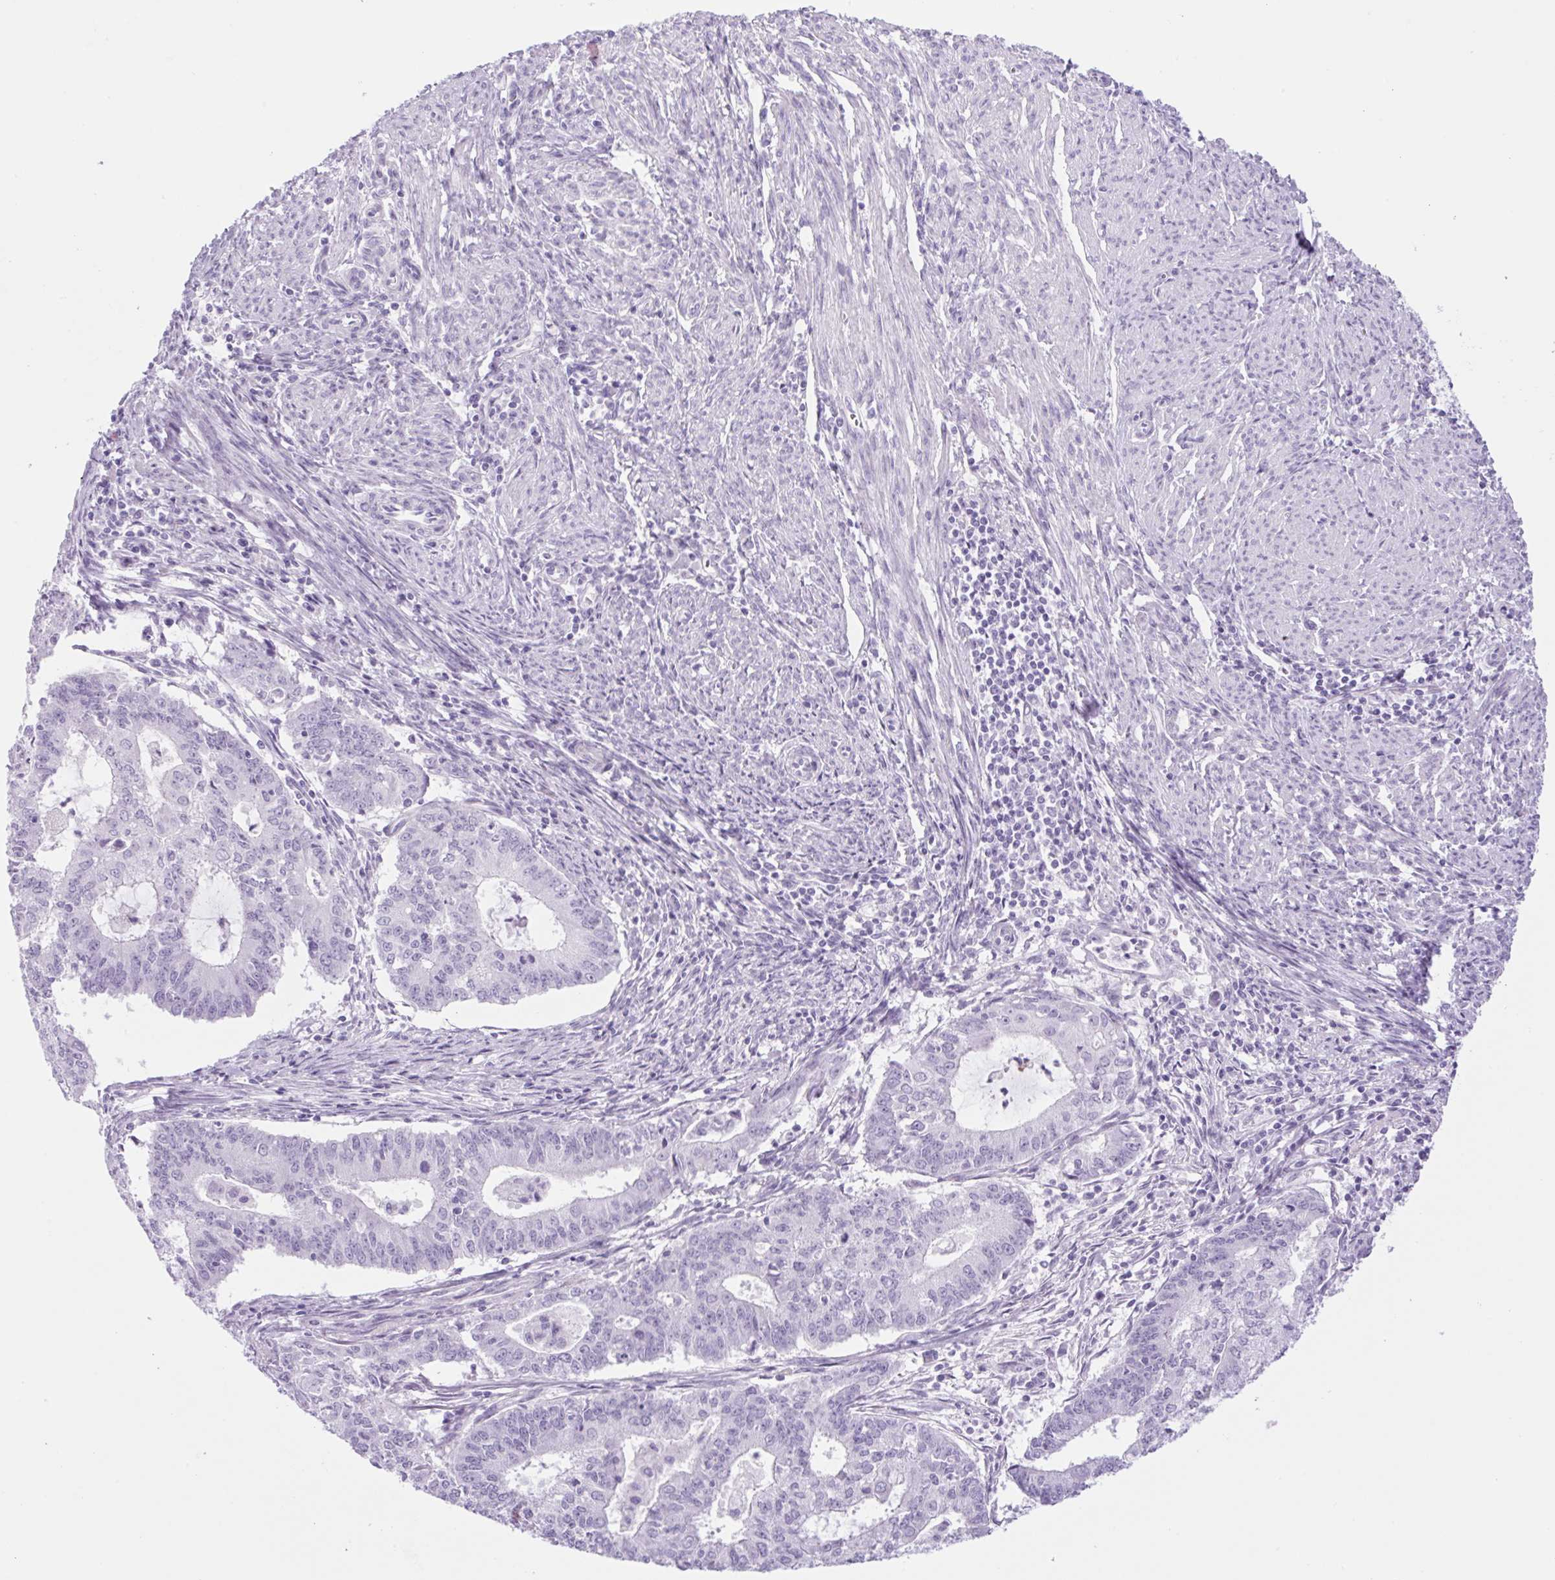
{"staining": {"intensity": "negative", "quantity": "none", "location": "none"}, "tissue": "endometrial cancer", "cell_type": "Tumor cells", "image_type": "cancer", "snomed": [{"axis": "morphology", "description": "Adenocarcinoma, NOS"}, {"axis": "topography", "description": "Endometrium"}], "caption": "A high-resolution histopathology image shows immunohistochemistry (IHC) staining of endometrial cancer (adenocarcinoma), which reveals no significant staining in tumor cells. (Stains: DAB (3,3'-diaminobenzidine) immunohistochemistry with hematoxylin counter stain, Microscopy: brightfield microscopy at high magnification).", "gene": "SPACA5B", "patient": {"sex": "female", "age": 61}}